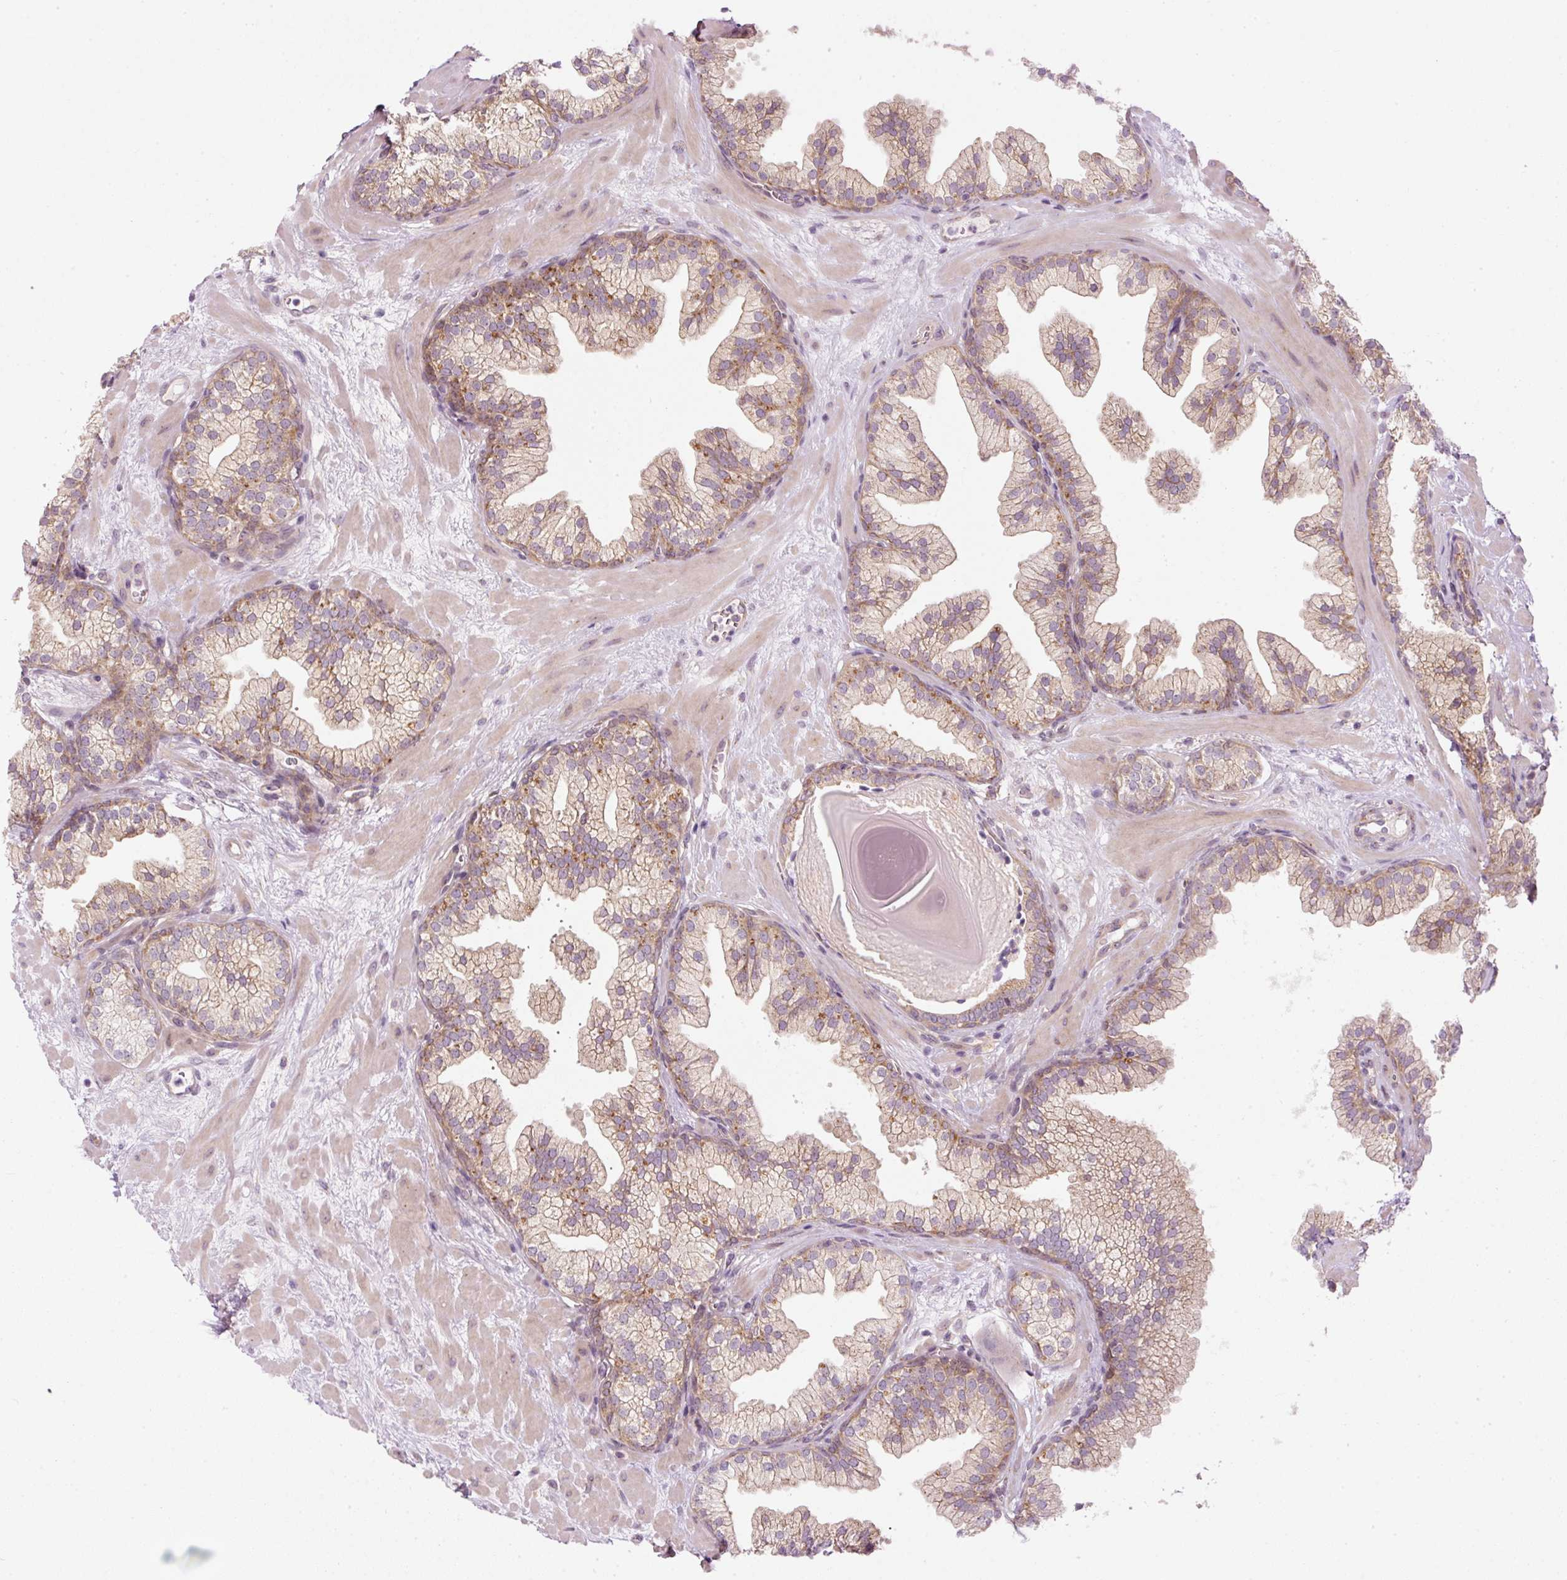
{"staining": {"intensity": "moderate", "quantity": "25%-75%", "location": "cytoplasmic/membranous"}, "tissue": "prostate", "cell_type": "Glandular cells", "image_type": "normal", "snomed": [{"axis": "morphology", "description": "Normal tissue, NOS"}, {"axis": "topography", "description": "Prostate"}, {"axis": "topography", "description": "Peripheral nerve tissue"}], "caption": "Moderate cytoplasmic/membranous expression is present in about 25%-75% of glandular cells in benign prostate. (DAB = brown stain, brightfield microscopy at high magnification).", "gene": "MZT2A", "patient": {"sex": "male", "age": 61}}